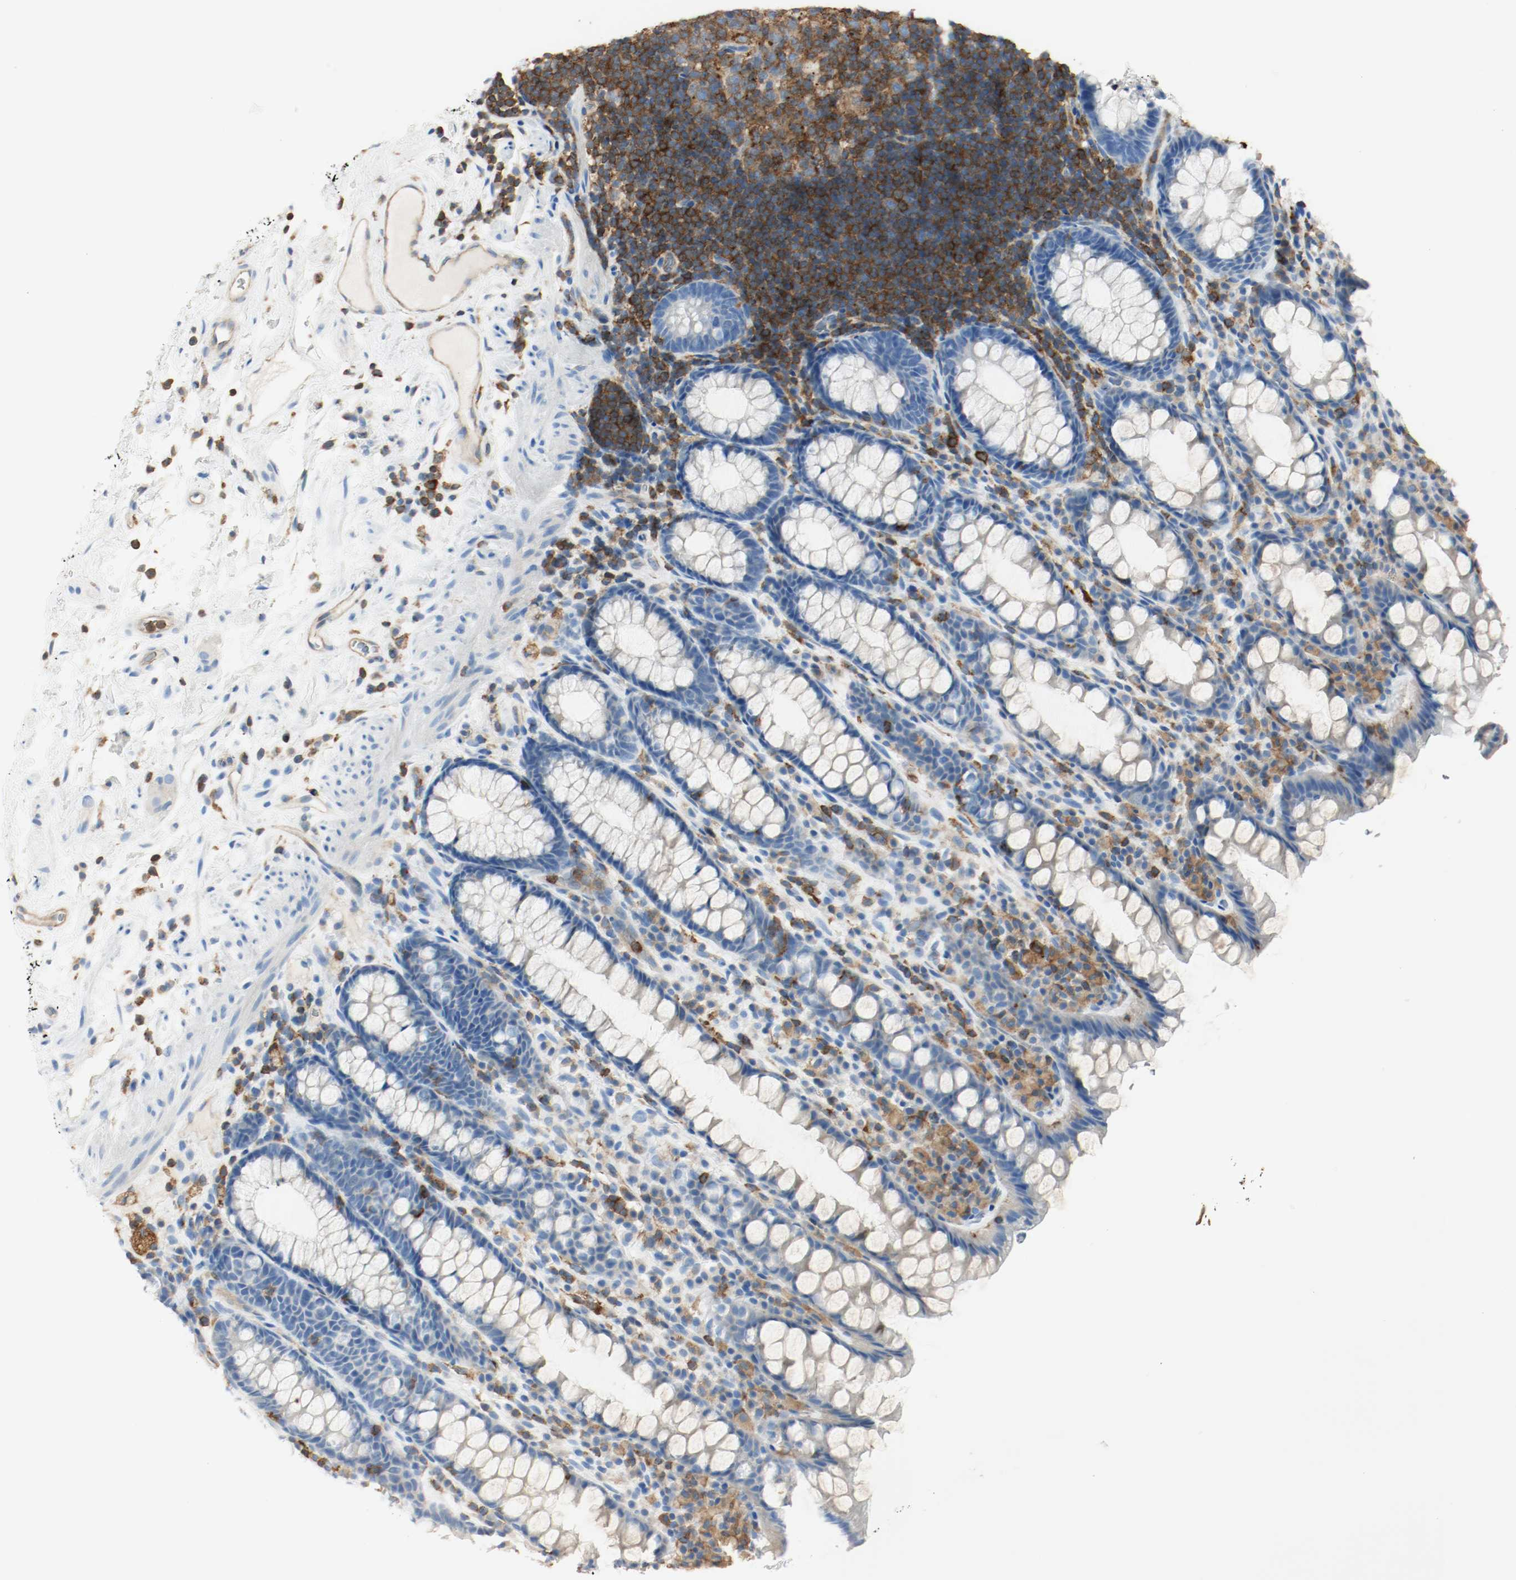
{"staining": {"intensity": "negative", "quantity": "none", "location": "none"}, "tissue": "rectum", "cell_type": "Glandular cells", "image_type": "normal", "snomed": [{"axis": "morphology", "description": "Normal tissue, NOS"}, {"axis": "topography", "description": "Rectum"}], "caption": "DAB immunohistochemical staining of unremarkable rectum demonstrates no significant expression in glandular cells.", "gene": "ARPC1B", "patient": {"sex": "male", "age": 92}}